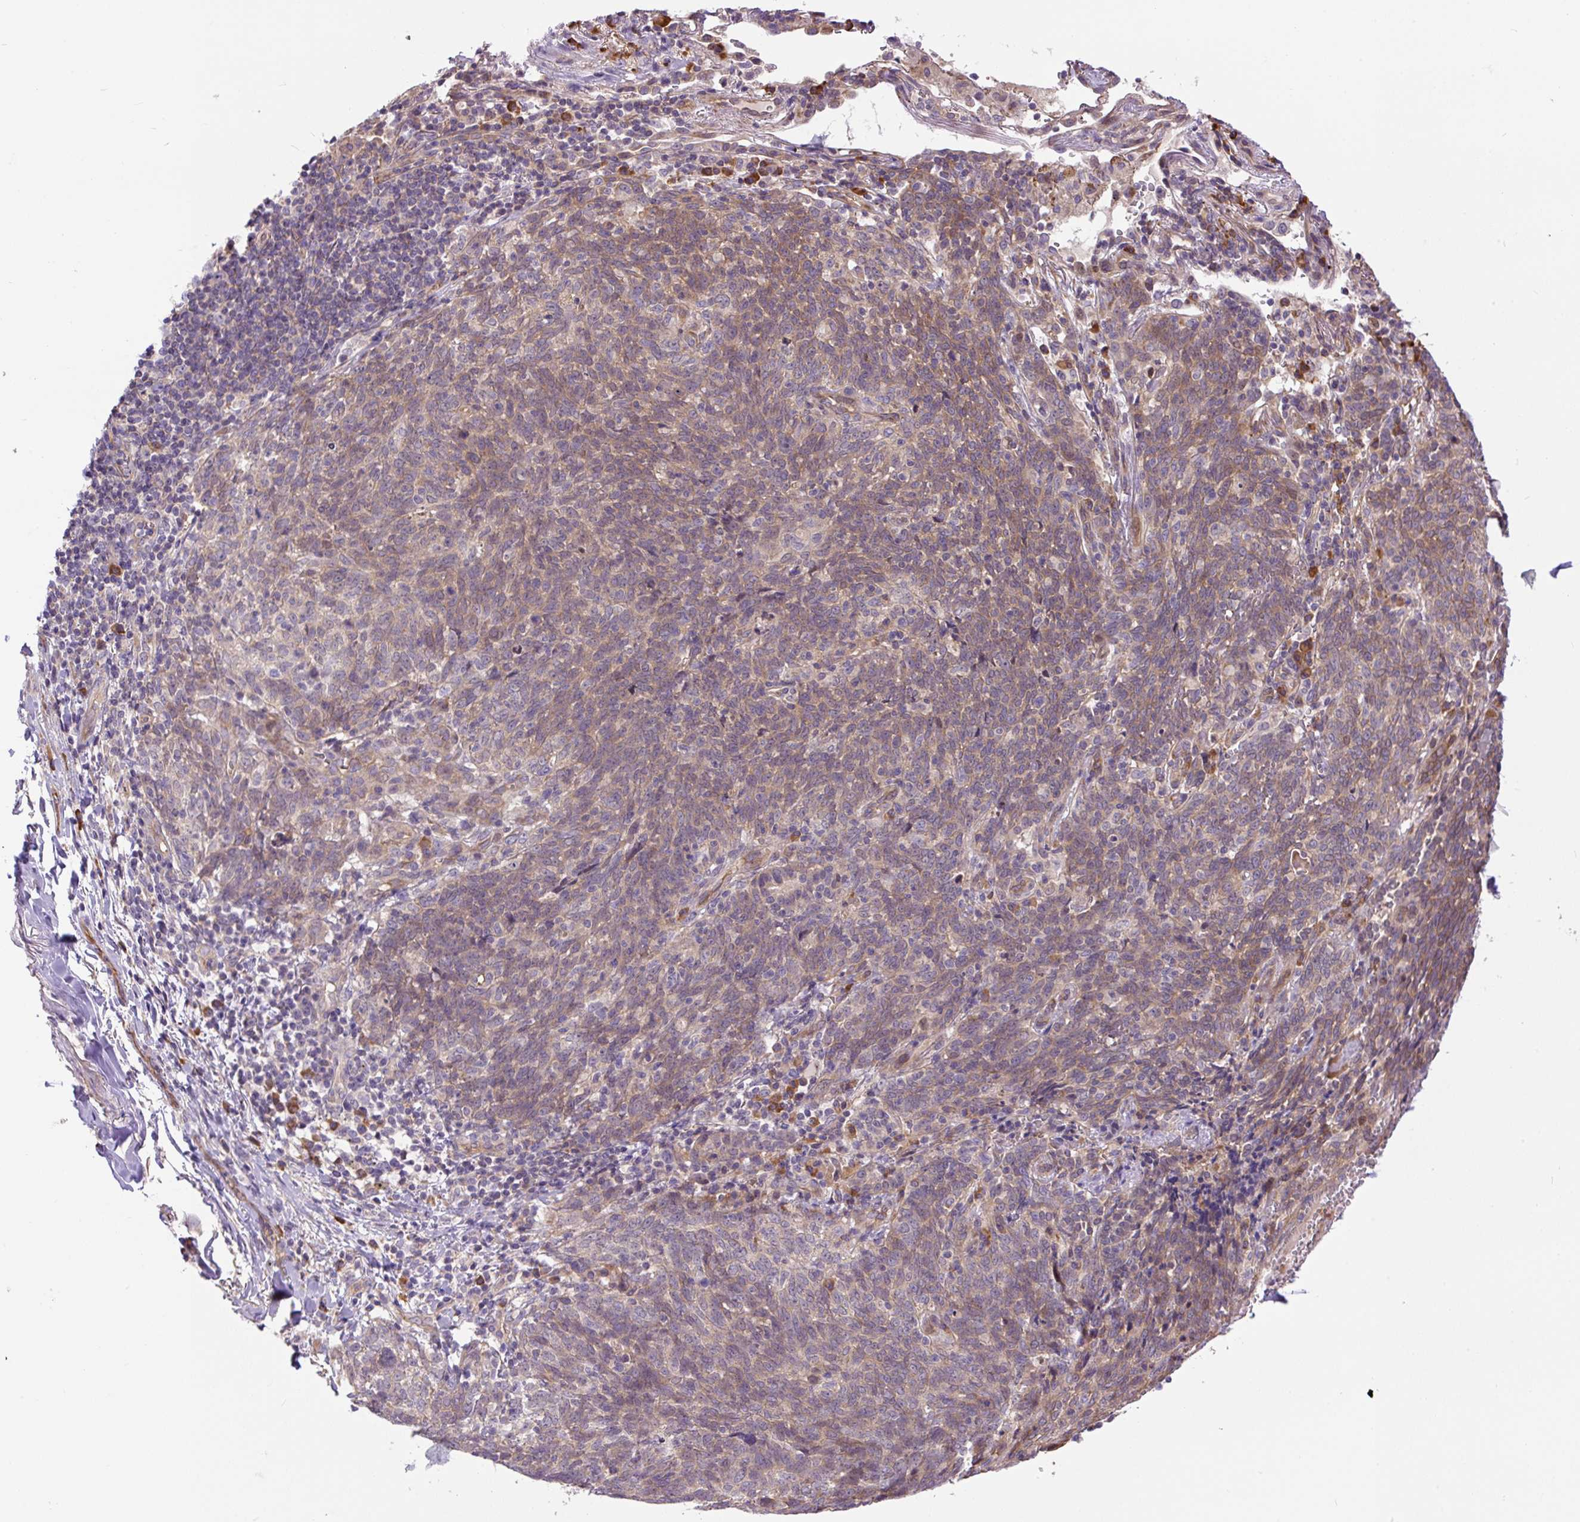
{"staining": {"intensity": "moderate", "quantity": "25%-75%", "location": "cytoplasmic/membranous"}, "tissue": "lung cancer", "cell_type": "Tumor cells", "image_type": "cancer", "snomed": [{"axis": "morphology", "description": "Squamous cell carcinoma, NOS"}, {"axis": "topography", "description": "Lung"}], "caption": "Human lung cancer (squamous cell carcinoma) stained with a protein marker shows moderate staining in tumor cells.", "gene": "PPME1", "patient": {"sex": "female", "age": 72}}